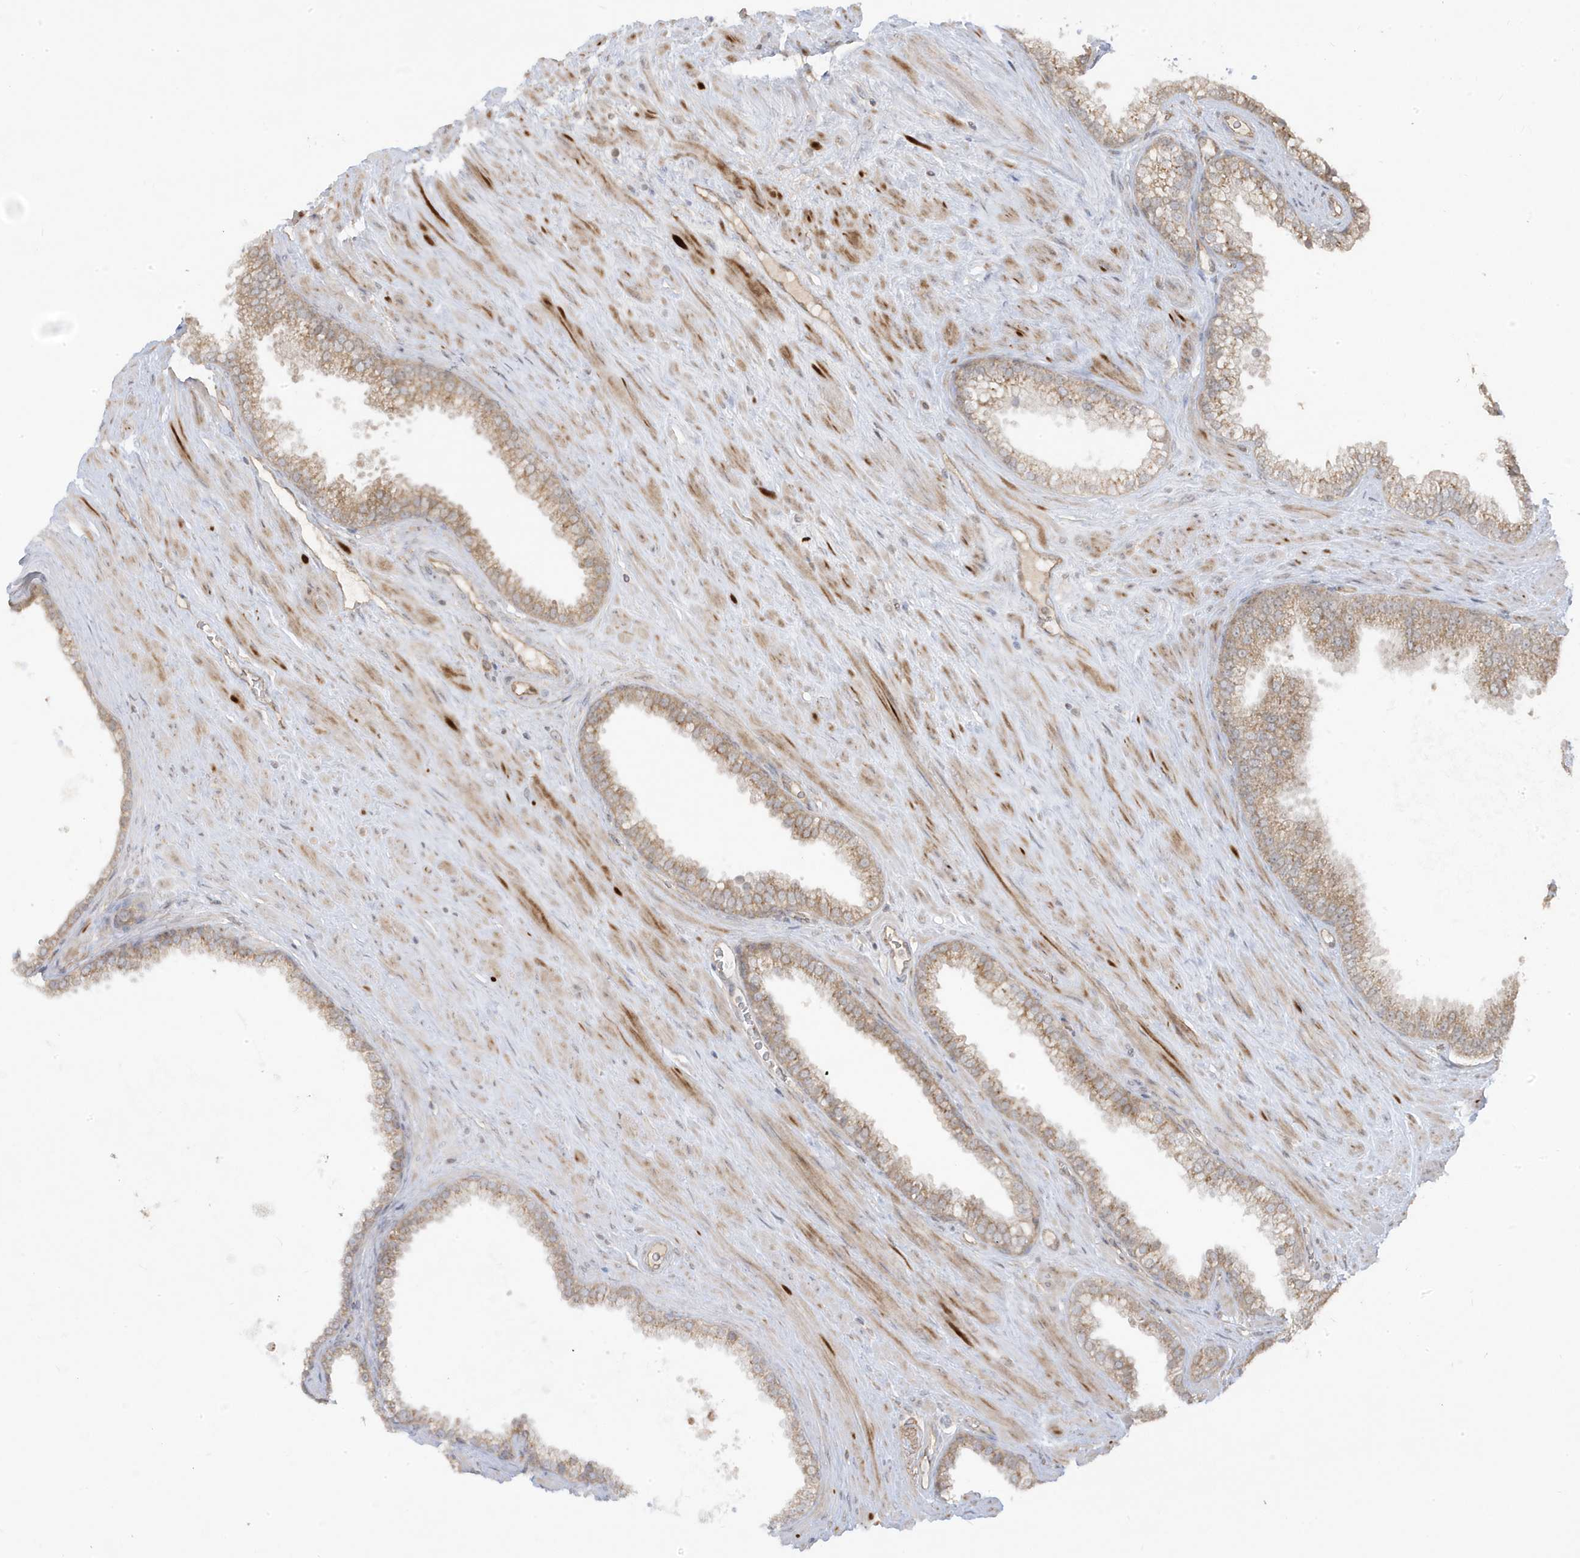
{"staining": {"intensity": "moderate", "quantity": ">75%", "location": "cytoplasmic/membranous"}, "tissue": "prostate cancer", "cell_type": "Tumor cells", "image_type": "cancer", "snomed": [{"axis": "morphology", "description": "Adenocarcinoma, Low grade"}, {"axis": "topography", "description": "Prostate"}], "caption": "IHC micrograph of neoplastic tissue: human prostate adenocarcinoma (low-grade) stained using immunohistochemistry reveals medium levels of moderate protein expression localized specifically in the cytoplasmic/membranous of tumor cells, appearing as a cytoplasmic/membranous brown color.", "gene": "DNAJC12", "patient": {"sex": "male", "age": 62}}